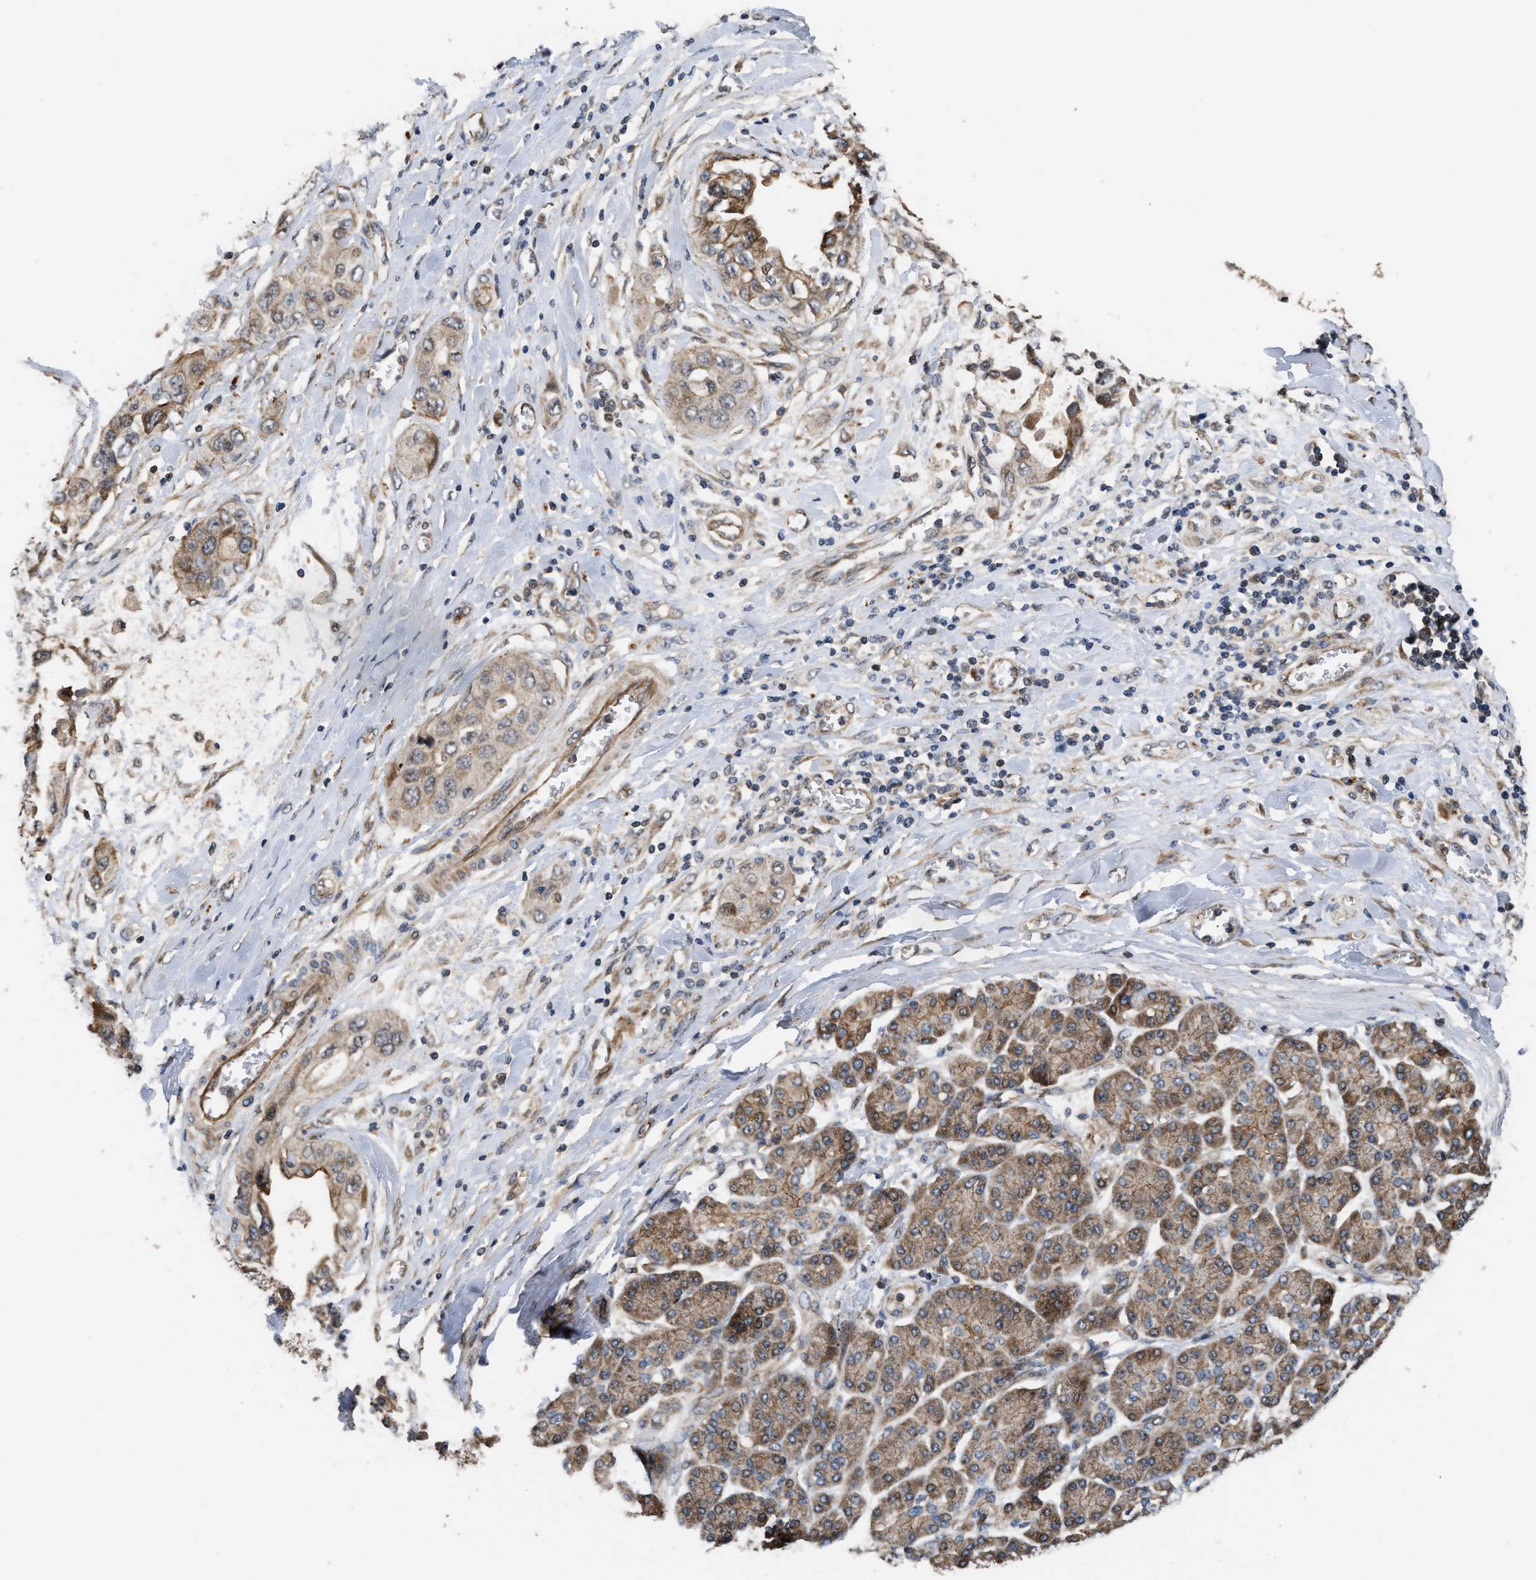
{"staining": {"intensity": "moderate", "quantity": ">75%", "location": "cytoplasmic/membranous"}, "tissue": "pancreatic cancer", "cell_type": "Tumor cells", "image_type": "cancer", "snomed": [{"axis": "morphology", "description": "Adenocarcinoma, NOS"}, {"axis": "topography", "description": "Pancreas"}], "caption": "Pancreatic cancer stained with a brown dye reveals moderate cytoplasmic/membranous positive expression in about >75% of tumor cells.", "gene": "STAU1", "patient": {"sex": "female", "age": 70}}